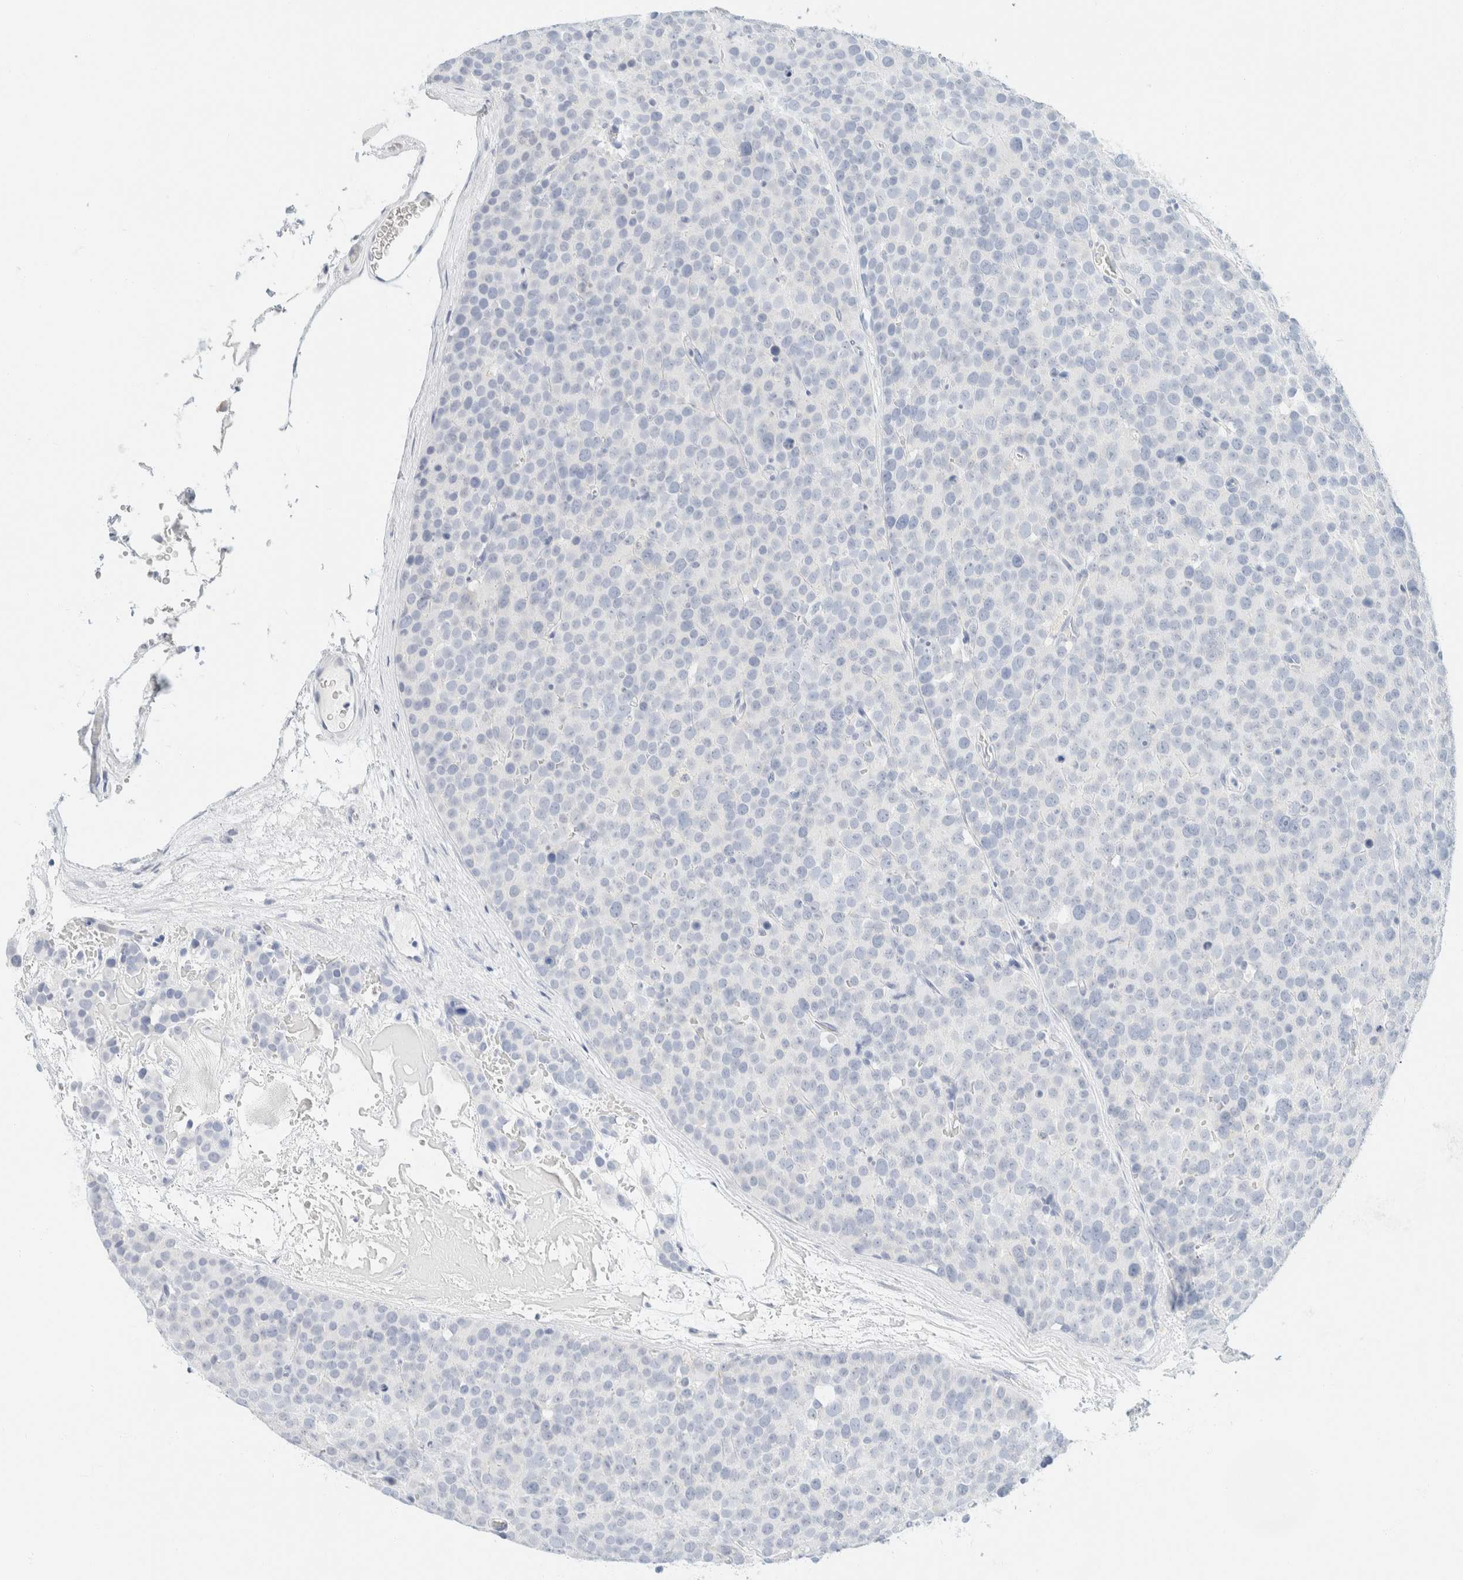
{"staining": {"intensity": "negative", "quantity": "none", "location": "none"}, "tissue": "testis cancer", "cell_type": "Tumor cells", "image_type": "cancer", "snomed": [{"axis": "morphology", "description": "Seminoma, NOS"}, {"axis": "topography", "description": "Testis"}], "caption": "IHC of human testis cancer displays no positivity in tumor cells. (DAB IHC with hematoxylin counter stain).", "gene": "KRT20", "patient": {"sex": "male", "age": 71}}